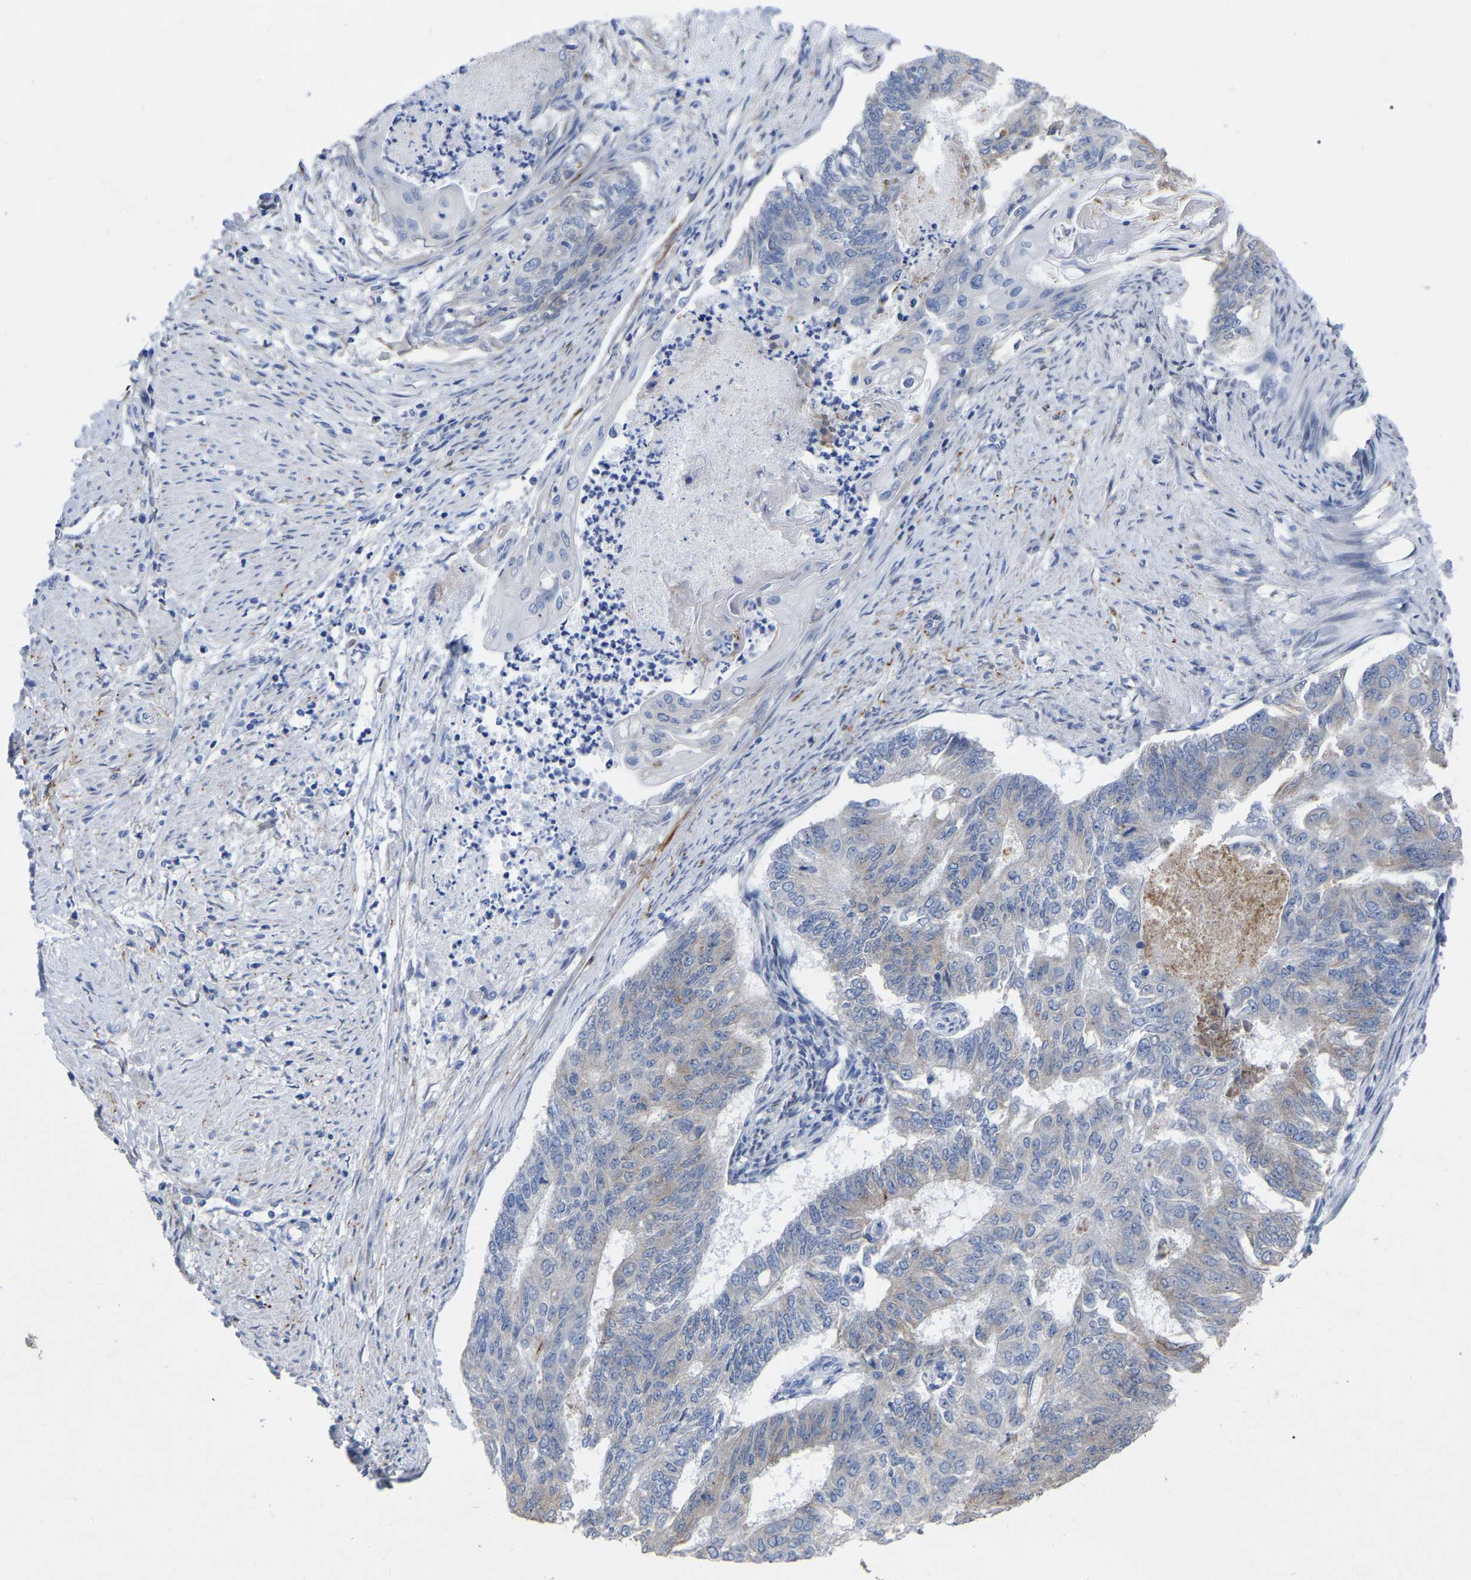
{"staining": {"intensity": "negative", "quantity": "none", "location": "none"}, "tissue": "endometrial cancer", "cell_type": "Tumor cells", "image_type": "cancer", "snomed": [{"axis": "morphology", "description": "Adenocarcinoma, NOS"}, {"axis": "topography", "description": "Endometrium"}], "caption": "This histopathology image is of endometrial adenocarcinoma stained with IHC to label a protein in brown with the nuclei are counter-stained blue. There is no staining in tumor cells.", "gene": "STRIP2", "patient": {"sex": "female", "age": 32}}